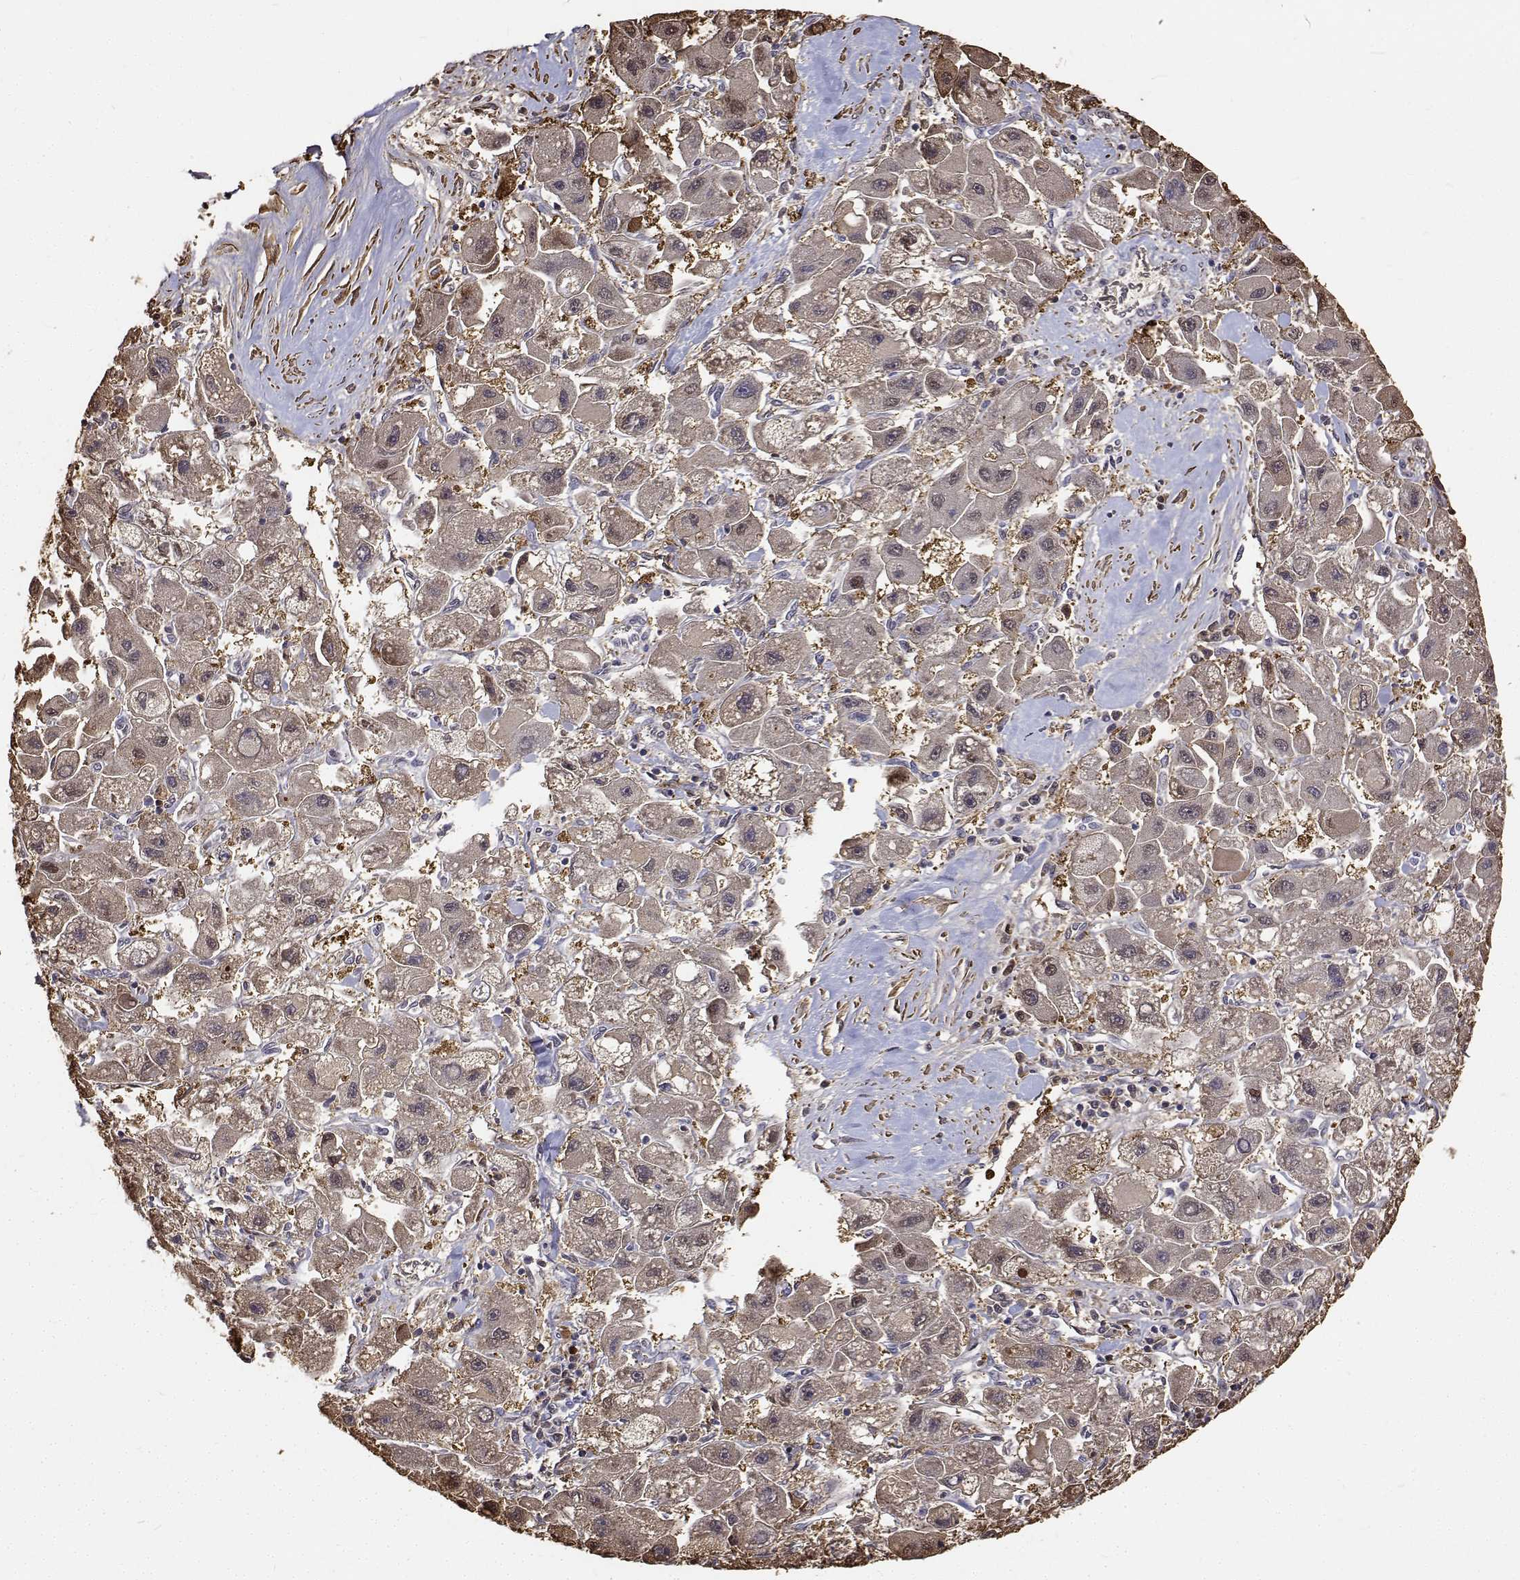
{"staining": {"intensity": "moderate", "quantity": "<25%", "location": "cytoplasmic/membranous,nuclear"}, "tissue": "liver cancer", "cell_type": "Tumor cells", "image_type": "cancer", "snomed": [{"axis": "morphology", "description": "Carcinoma, Hepatocellular, NOS"}, {"axis": "topography", "description": "Liver"}], "caption": "Human hepatocellular carcinoma (liver) stained for a protein (brown) exhibits moderate cytoplasmic/membranous and nuclear positive staining in about <25% of tumor cells.", "gene": "PCID2", "patient": {"sex": "male", "age": 24}}